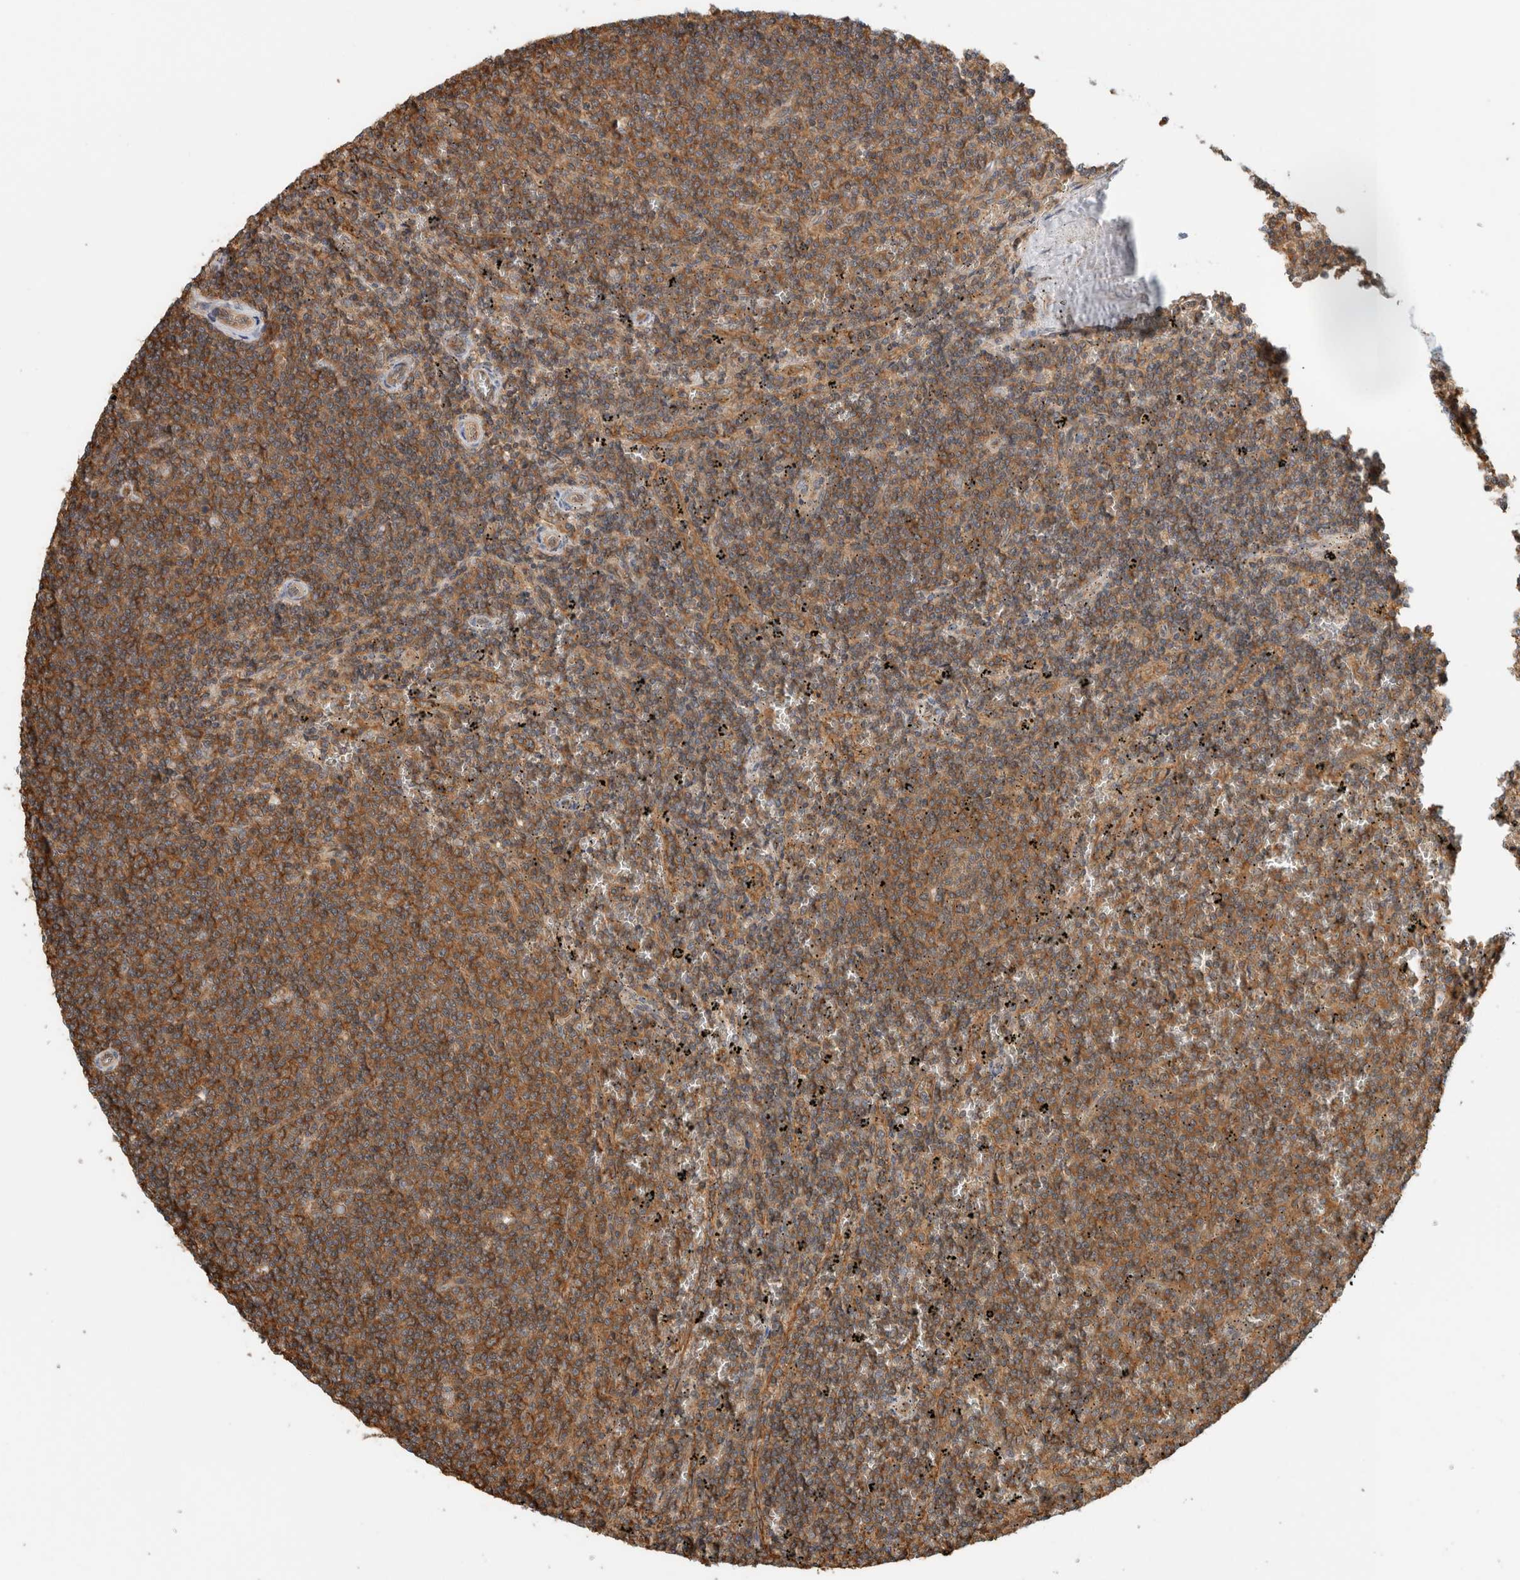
{"staining": {"intensity": "moderate", "quantity": ">75%", "location": "cytoplasmic/membranous"}, "tissue": "lymphoma", "cell_type": "Tumor cells", "image_type": "cancer", "snomed": [{"axis": "morphology", "description": "Malignant lymphoma, non-Hodgkin's type, Low grade"}, {"axis": "topography", "description": "Spleen"}], "caption": "Protein expression analysis of human low-grade malignant lymphoma, non-Hodgkin's type reveals moderate cytoplasmic/membranous staining in about >75% of tumor cells.", "gene": "PFDN4", "patient": {"sex": "female", "age": 50}}